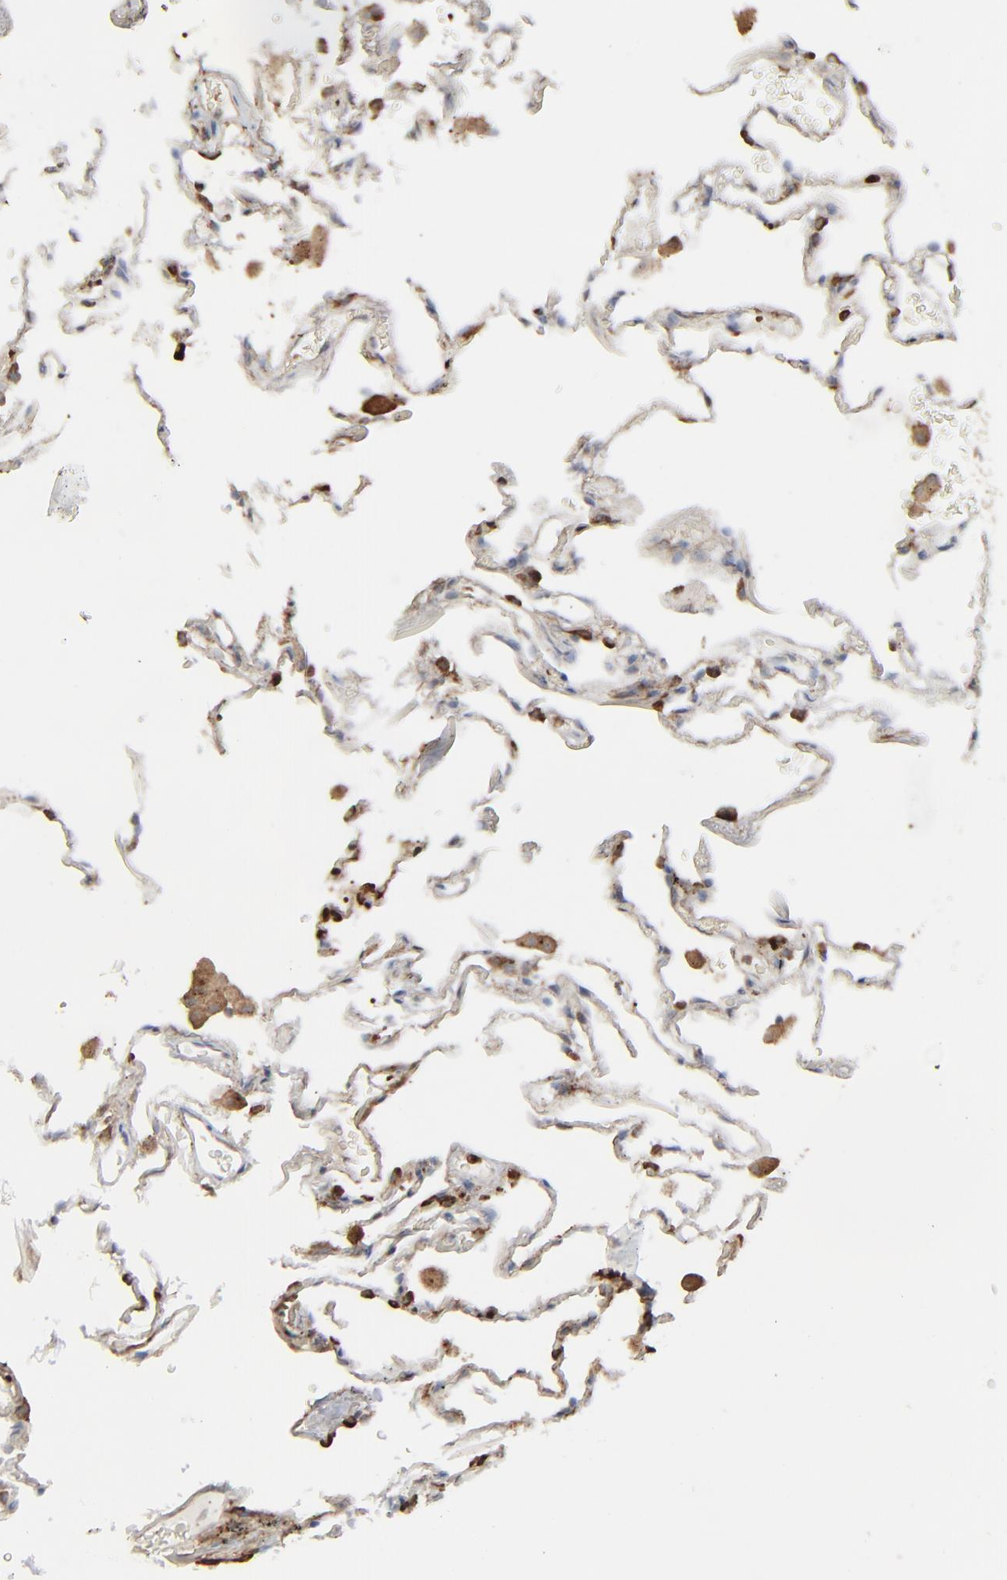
{"staining": {"intensity": "moderate", "quantity": ">75%", "location": "cytoplasmic/membranous,nuclear"}, "tissue": "lung", "cell_type": "Alveolar cells", "image_type": "normal", "snomed": [{"axis": "morphology", "description": "Normal tissue, NOS"}, {"axis": "morphology", "description": "Inflammation, NOS"}, {"axis": "topography", "description": "Lung"}], "caption": "Immunohistochemical staining of normal human lung demonstrates >75% levels of moderate cytoplasmic/membranous,nuclear protein expression in approximately >75% of alveolar cells. The staining was performed using DAB (3,3'-diaminobenzidine) to visualize the protein expression in brown, while the nuclei were stained in blue with hematoxylin (Magnification: 20x).", "gene": "NME1", "patient": {"sex": "male", "age": 69}}